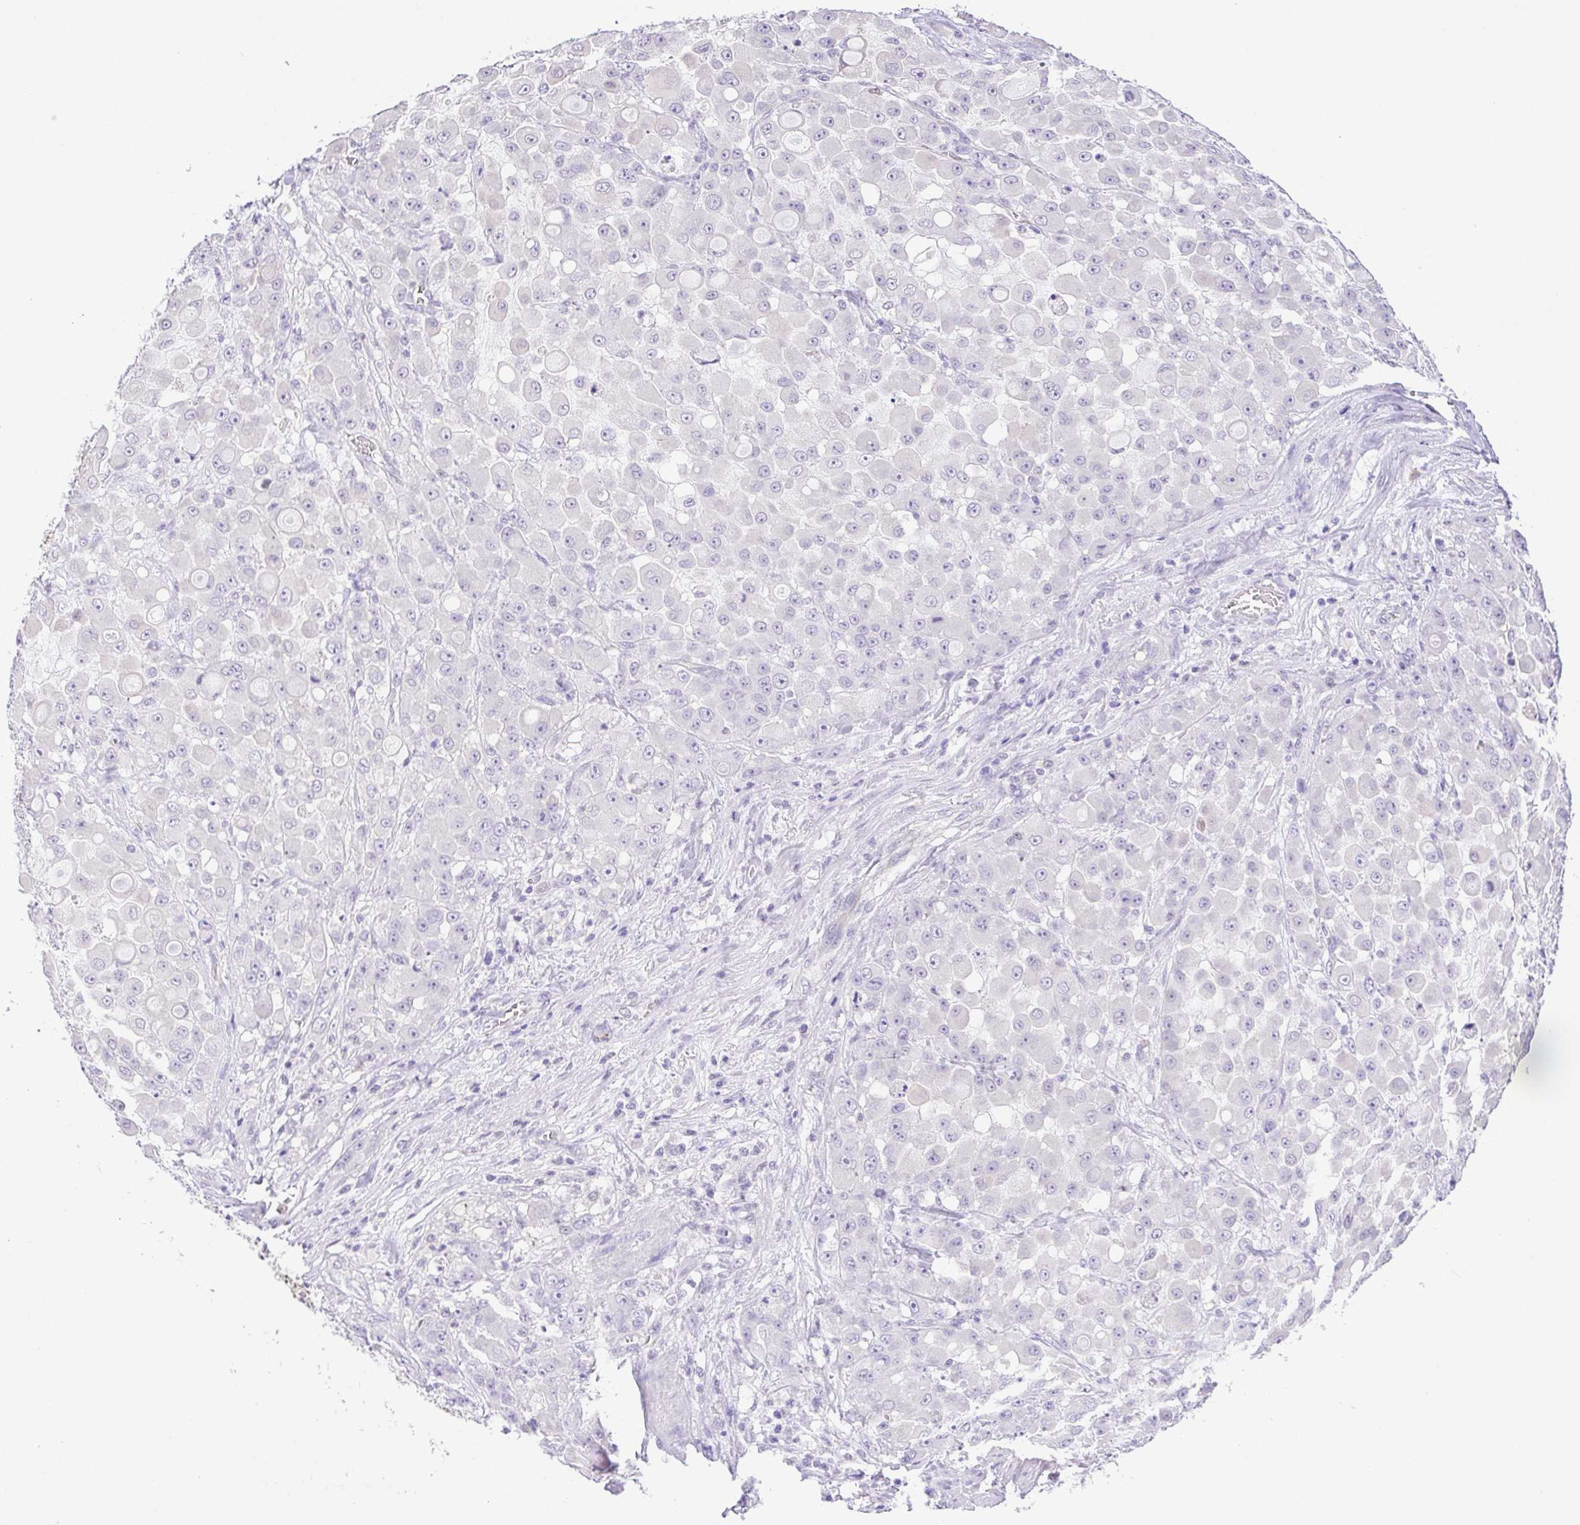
{"staining": {"intensity": "negative", "quantity": "none", "location": "none"}, "tissue": "stomach cancer", "cell_type": "Tumor cells", "image_type": "cancer", "snomed": [{"axis": "morphology", "description": "Adenocarcinoma, NOS"}, {"axis": "topography", "description": "Stomach"}], "caption": "Immunohistochemistry (IHC) photomicrograph of neoplastic tissue: adenocarcinoma (stomach) stained with DAB (3,3'-diaminobenzidine) demonstrates no significant protein staining in tumor cells. Nuclei are stained in blue.", "gene": "EPB42", "patient": {"sex": "female", "age": 76}}